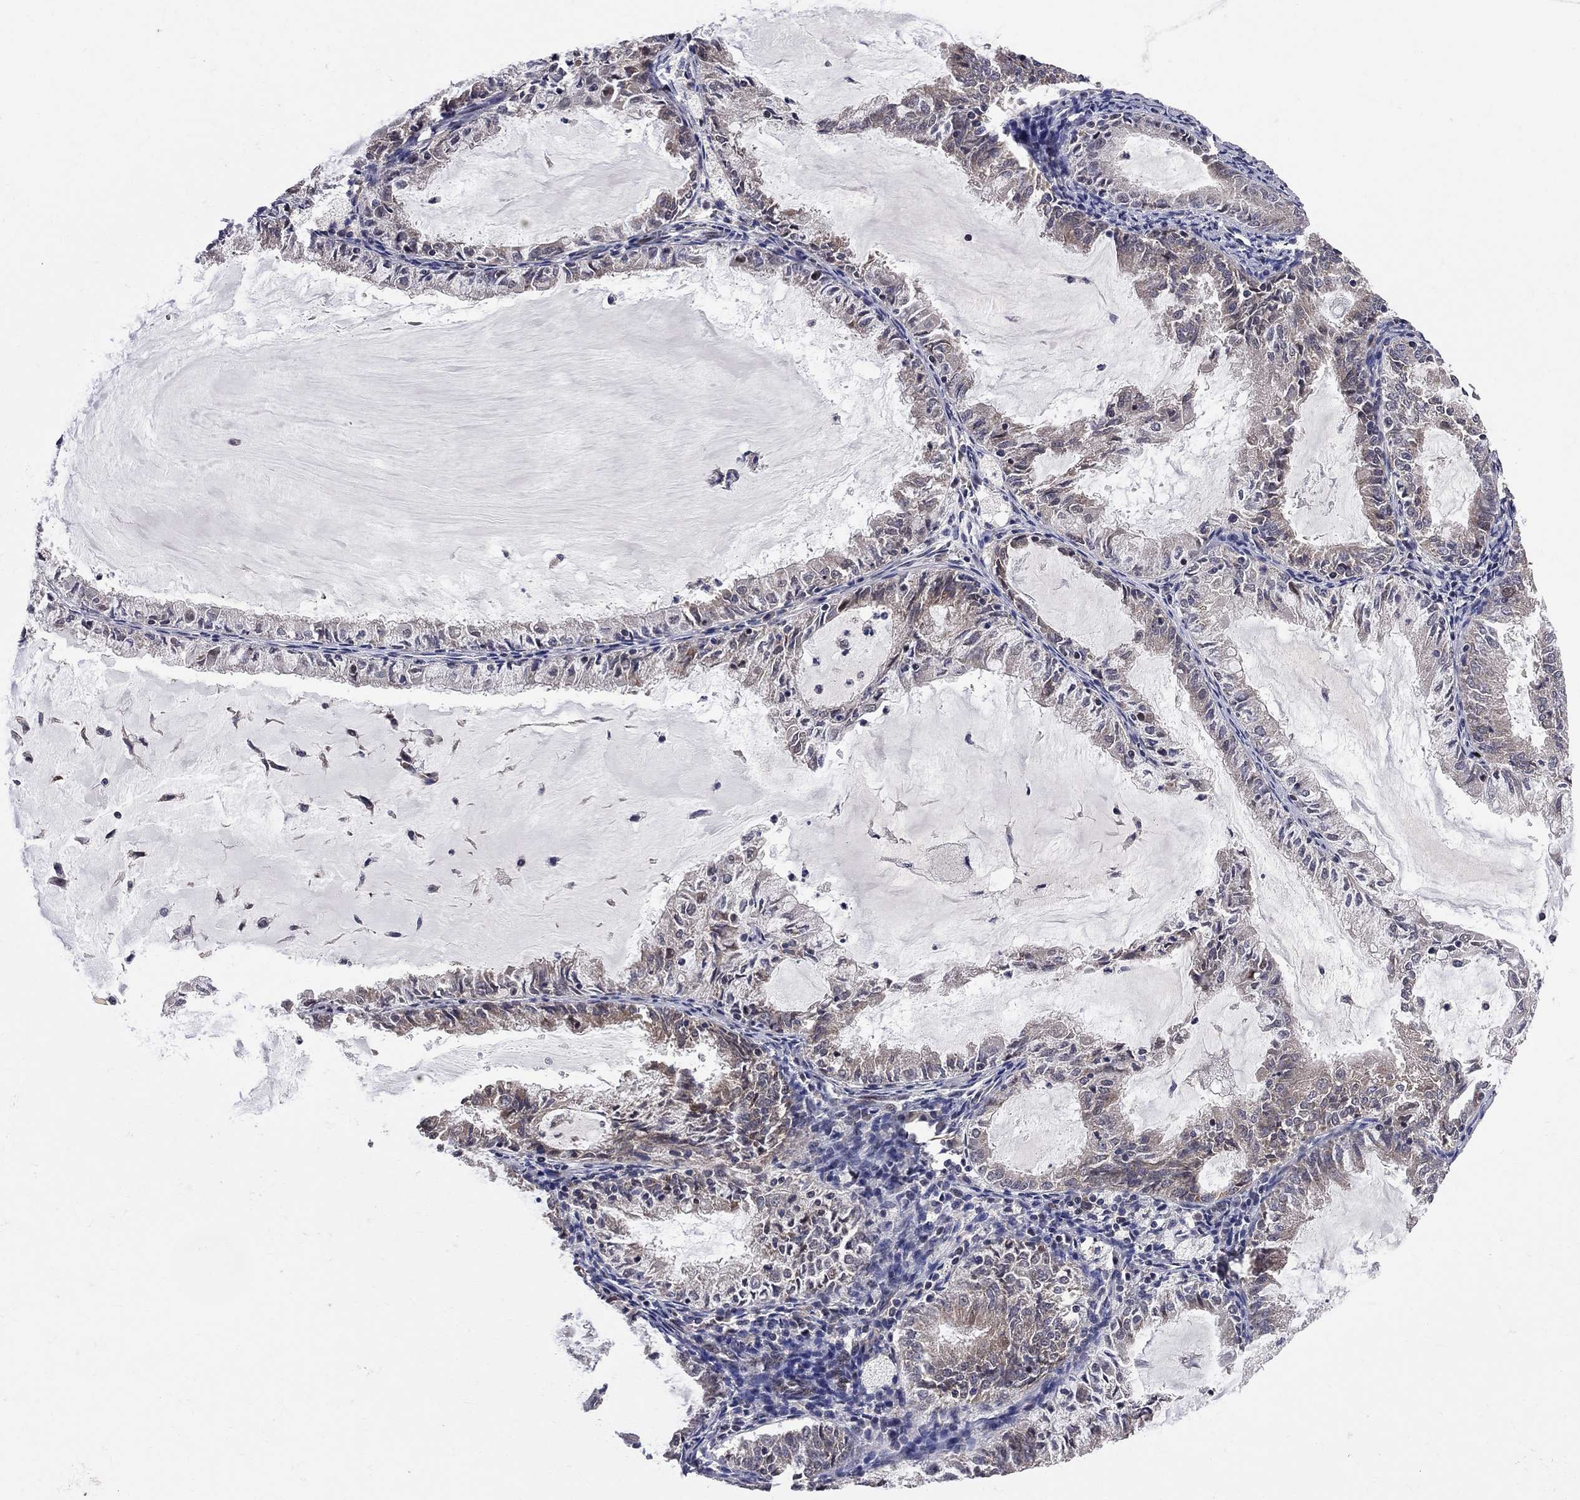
{"staining": {"intensity": "weak", "quantity": ">75%", "location": "cytoplasmic/membranous"}, "tissue": "endometrial cancer", "cell_type": "Tumor cells", "image_type": "cancer", "snomed": [{"axis": "morphology", "description": "Adenocarcinoma, NOS"}, {"axis": "topography", "description": "Endometrium"}], "caption": "A high-resolution photomicrograph shows immunohistochemistry staining of adenocarcinoma (endometrial), which demonstrates weak cytoplasmic/membranous staining in approximately >75% of tumor cells. Using DAB (brown) and hematoxylin (blue) stains, captured at high magnification using brightfield microscopy.", "gene": "CNOT11", "patient": {"sex": "female", "age": 57}}